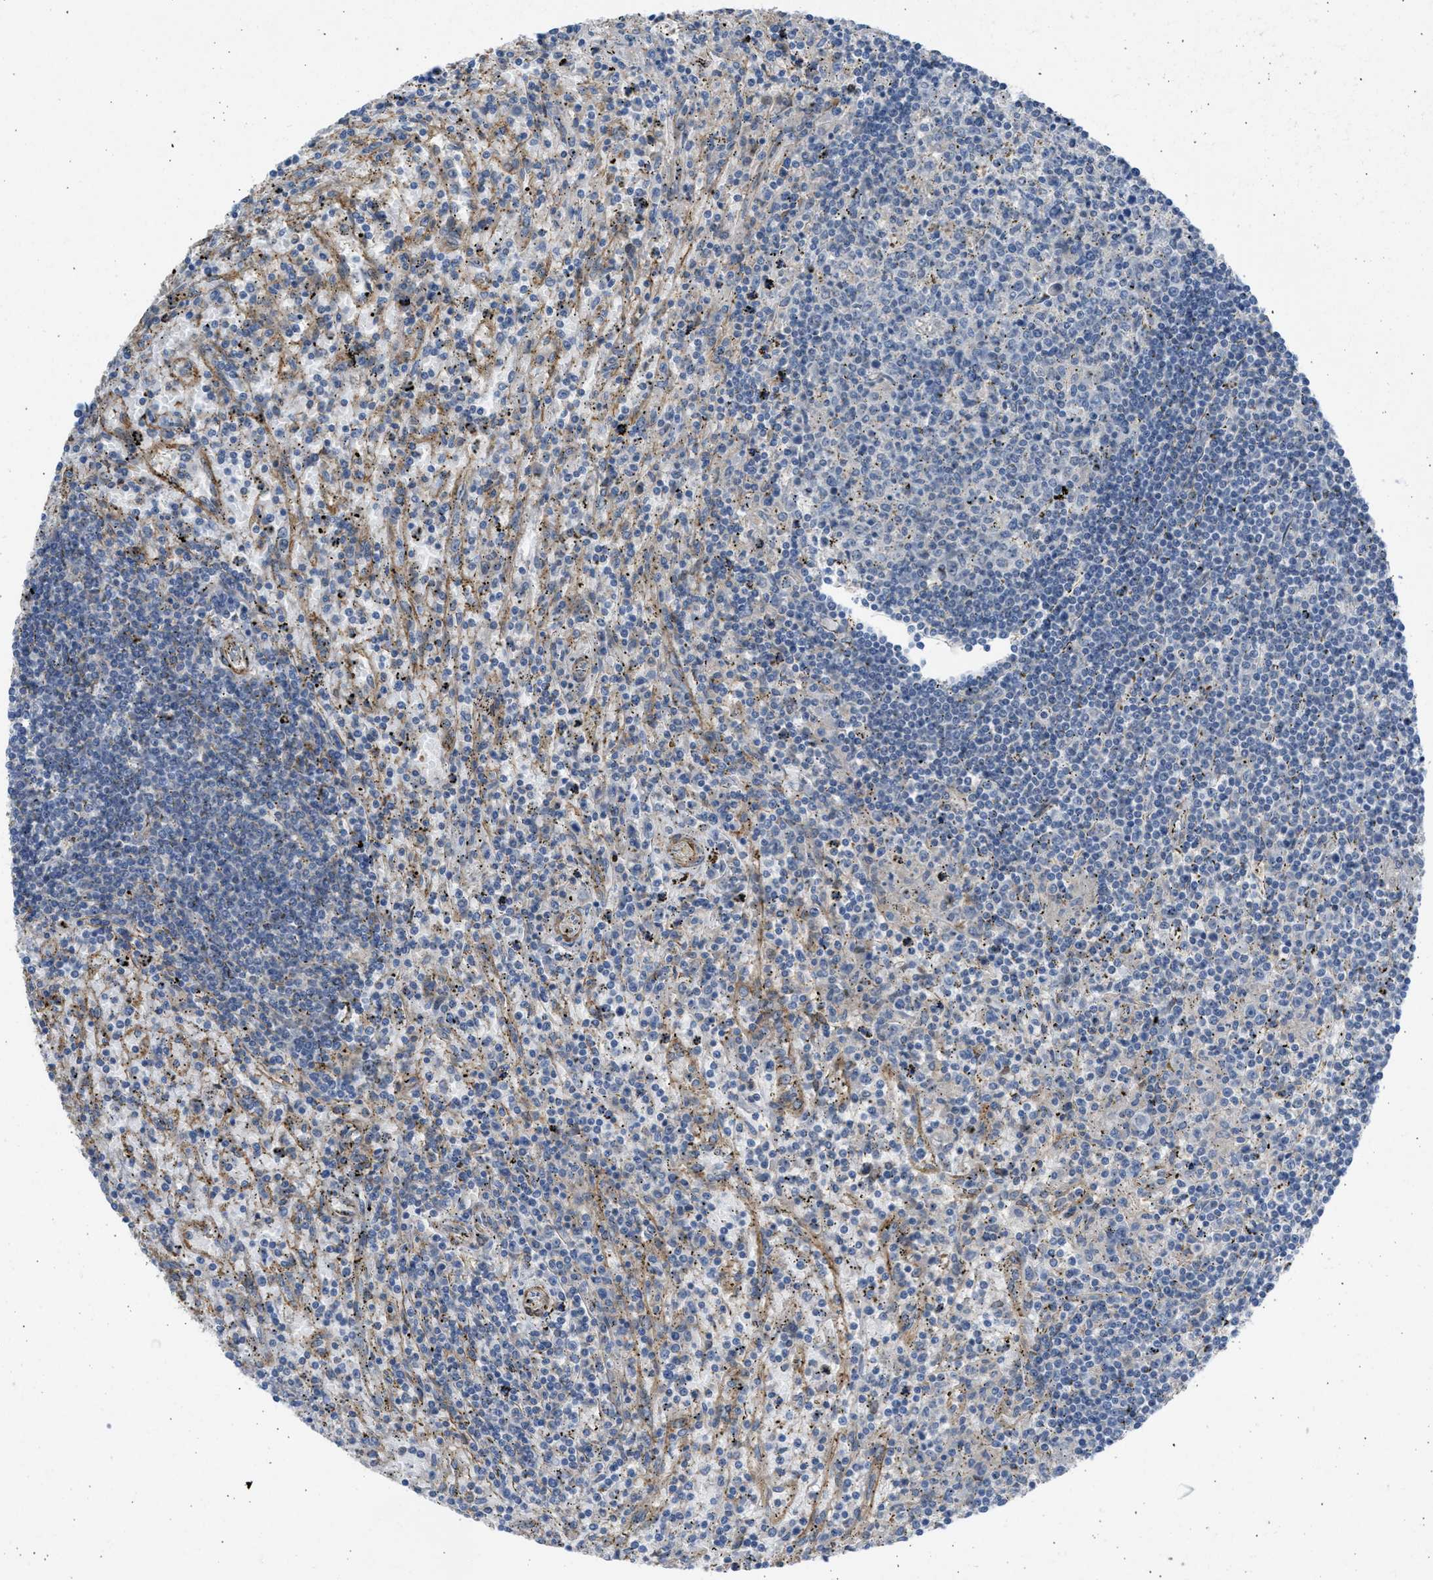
{"staining": {"intensity": "negative", "quantity": "none", "location": "none"}, "tissue": "lymphoma", "cell_type": "Tumor cells", "image_type": "cancer", "snomed": [{"axis": "morphology", "description": "Malignant lymphoma, non-Hodgkin's type, Low grade"}, {"axis": "topography", "description": "Spleen"}], "caption": "High magnification brightfield microscopy of low-grade malignant lymphoma, non-Hodgkin's type stained with DAB (brown) and counterstained with hematoxylin (blue): tumor cells show no significant expression.", "gene": "PCNX3", "patient": {"sex": "male", "age": 76}}